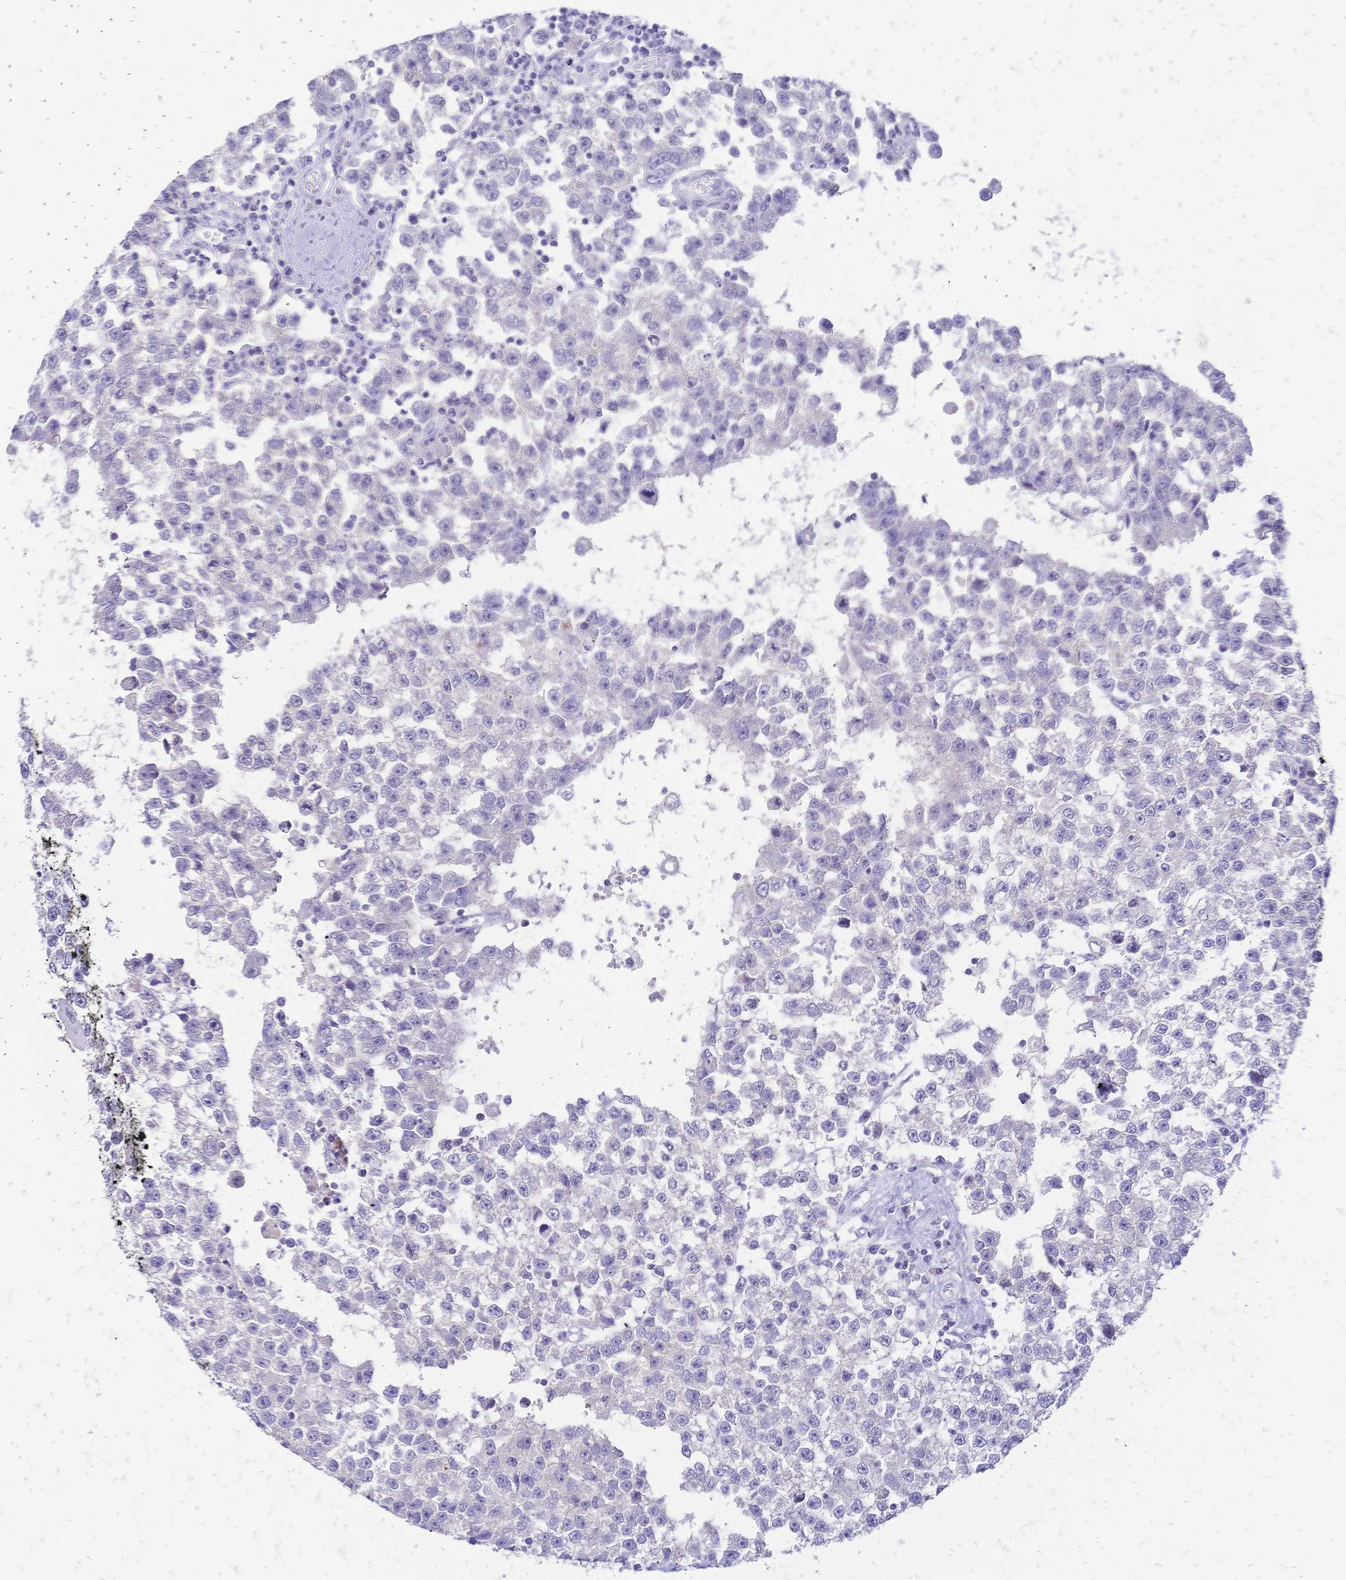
{"staining": {"intensity": "negative", "quantity": "none", "location": "none"}, "tissue": "testis cancer", "cell_type": "Tumor cells", "image_type": "cancer", "snomed": [{"axis": "morphology", "description": "Seminoma, NOS"}, {"axis": "topography", "description": "Testis"}], "caption": "Immunohistochemical staining of testis cancer (seminoma) exhibits no significant positivity in tumor cells. The staining is performed using DAB brown chromogen with nuclei counter-stained in using hematoxylin.", "gene": "FA2H", "patient": {"sex": "male", "age": 34}}